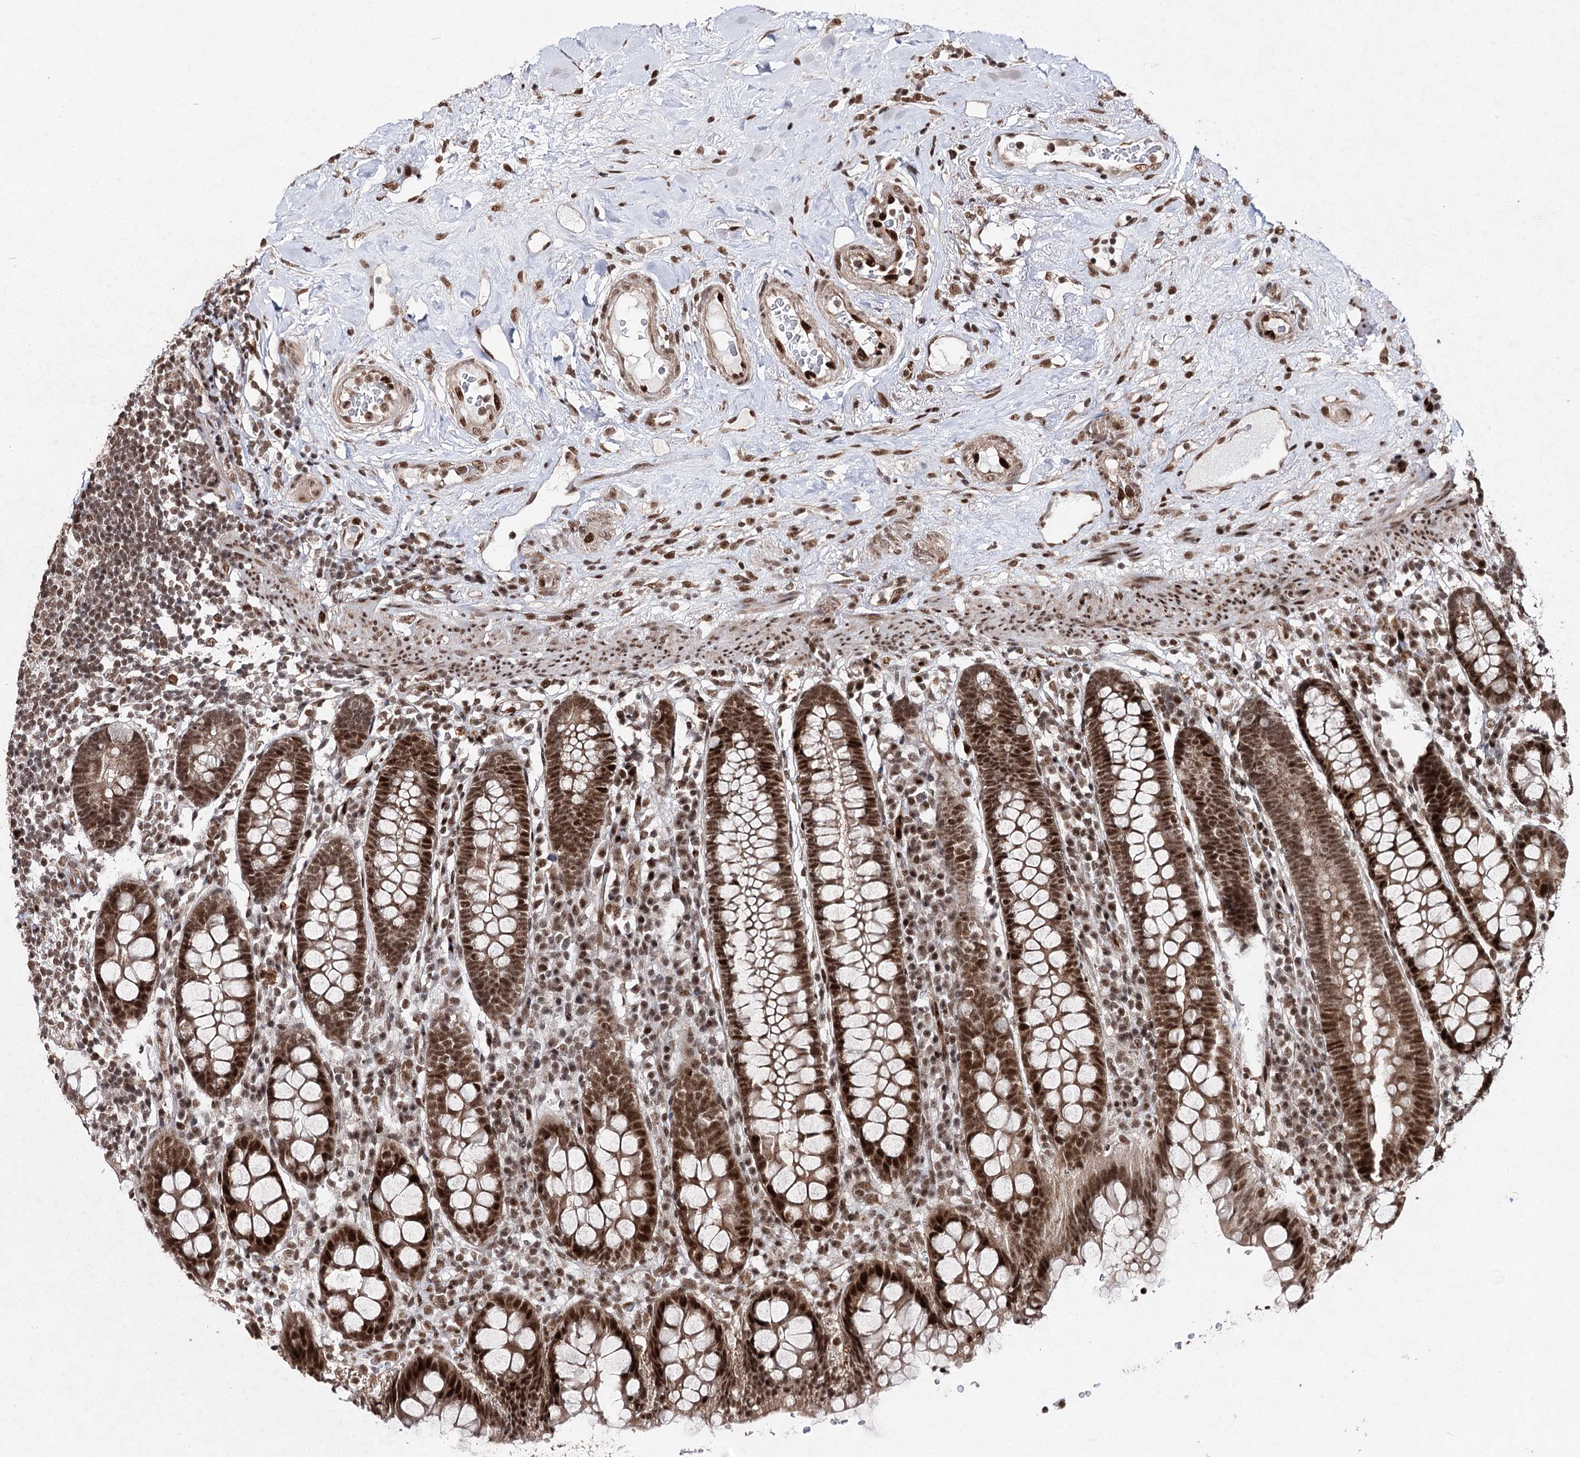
{"staining": {"intensity": "strong", "quantity": ">75%", "location": "cytoplasmic/membranous,nuclear"}, "tissue": "colon", "cell_type": "Endothelial cells", "image_type": "normal", "snomed": [{"axis": "morphology", "description": "Normal tissue, NOS"}, {"axis": "topography", "description": "Colon"}], "caption": "DAB immunohistochemical staining of unremarkable colon exhibits strong cytoplasmic/membranous,nuclear protein positivity in about >75% of endothelial cells.", "gene": "PDCD4", "patient": {"sex": "female", "age": 79}}